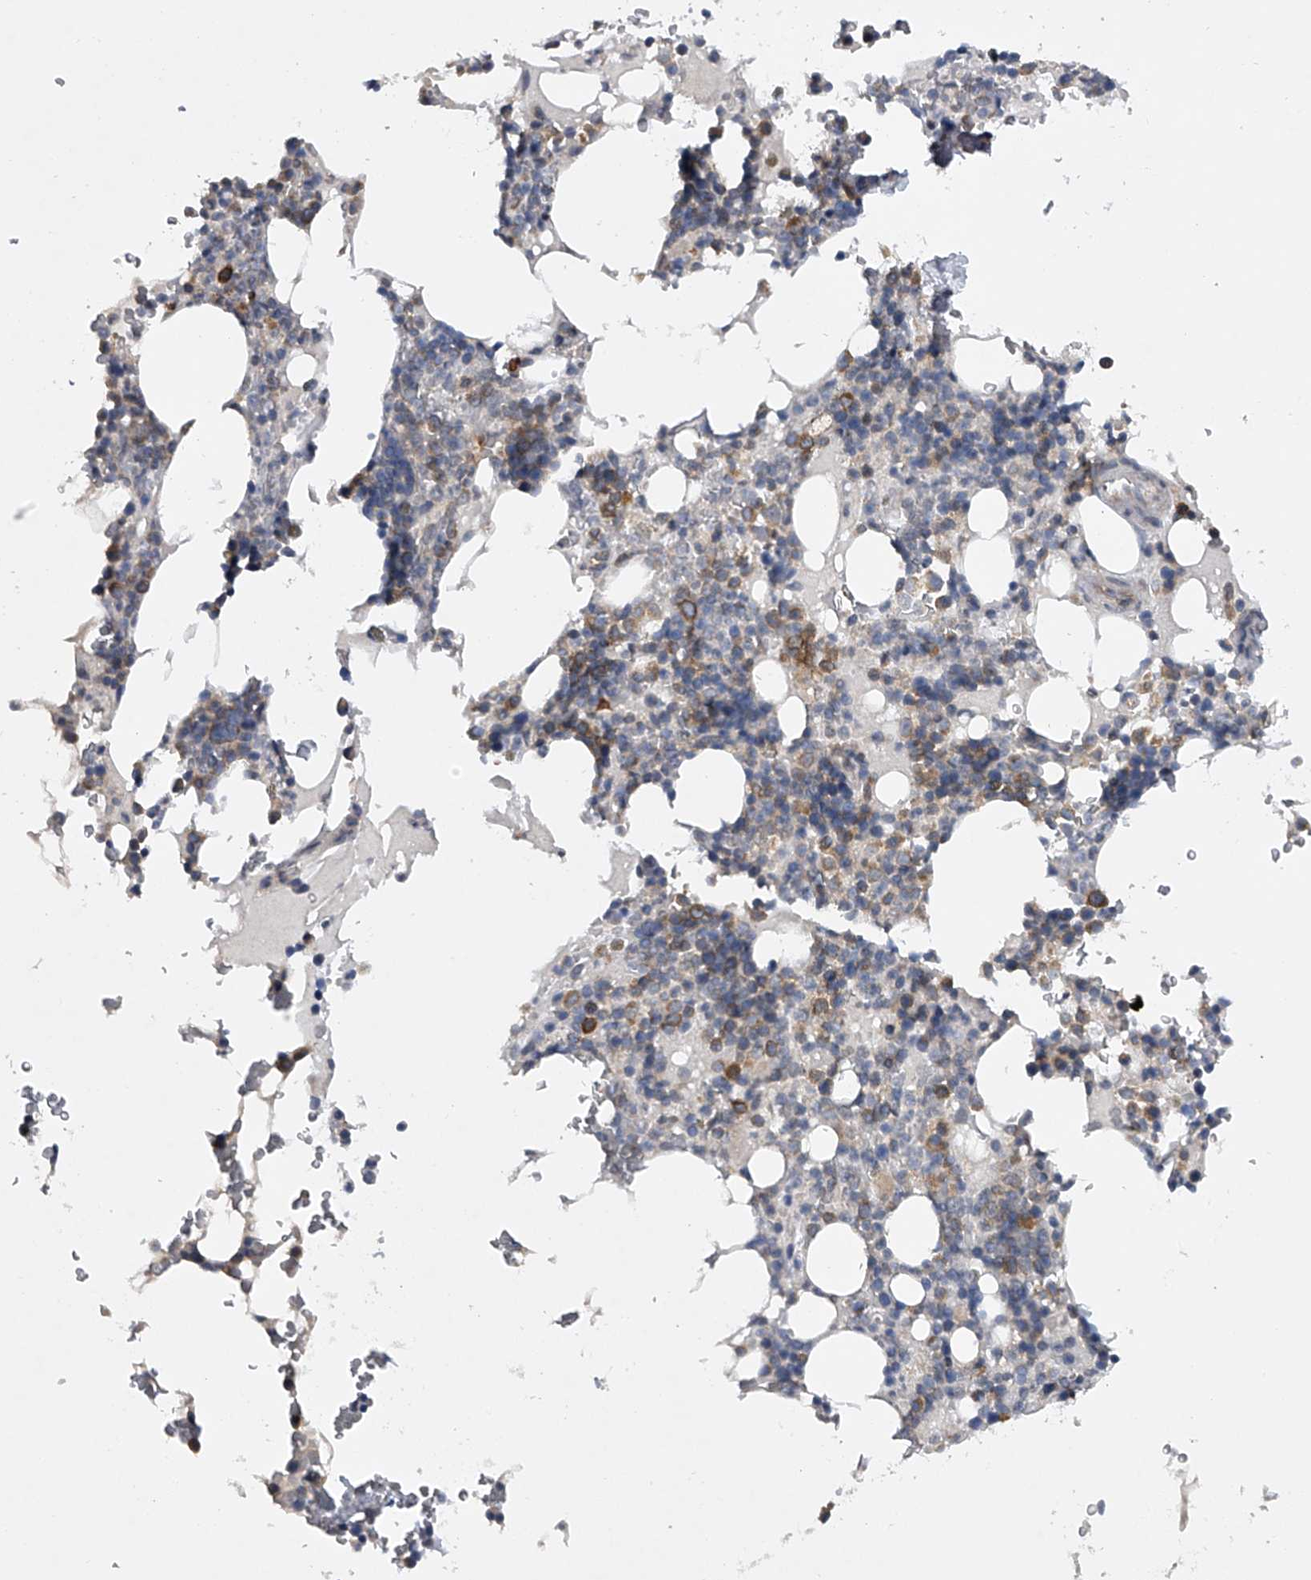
{"staining": {"intensity": "moderate", "quantity": "<25%", "location": "cytoplasmic/membranous"}, "tissue": "bone marrow", "cell_type": "Hematopoietic cells", "image_type": "normal", "snomed": [{"axis": "morphology", "description": "Normal tissue, NOS"}, {"axis": "topography", "description": "Bone marrow"}], "caption": "IHC of normal human bone marrow displays low levels of moderate cytoplasmic/membranous expression in approximately <25% of hematopoietic cells.", "gene": "RNF5", "patient": {"sex": "male", "age": 58}}